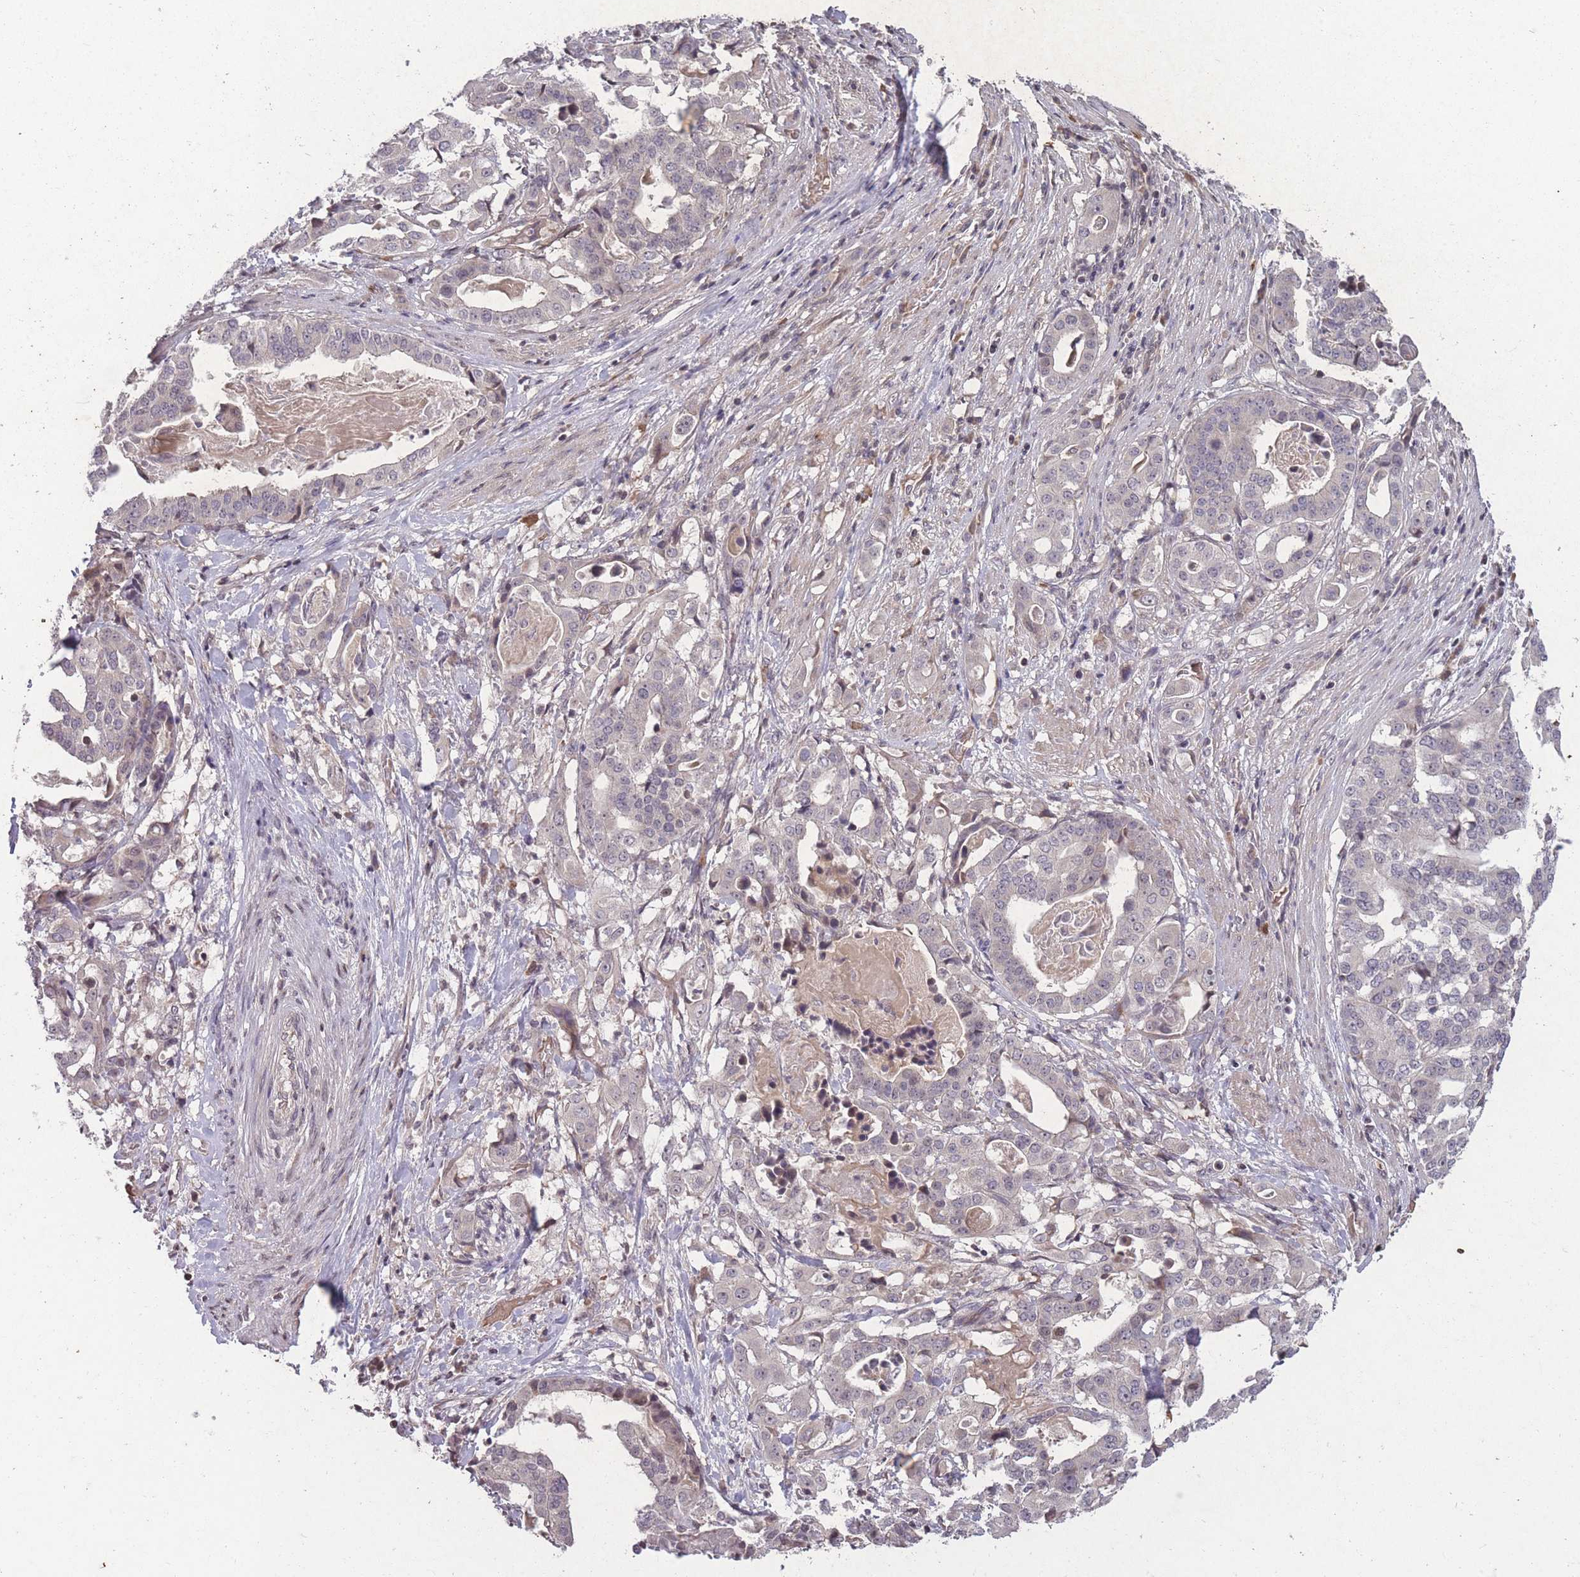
{"staining": {"intensity": "negative", "quantity": "none", "location": "none"}, "tissue": "stomach cancer", "cell_type": "Tumor cells", "image_type": "cancer", "snomed": [{"axis": "morphology", "description": "Adenocarcinoma, NOS"}, {"axis": "topography", "description": "Stomach"}], "caption": "Immunohistochemical staining of human stomach adenocarcinoma shows no significant staining in tumor cells.", "gene": "GGT5", "patient": {"sex": "male", "age": 48}}